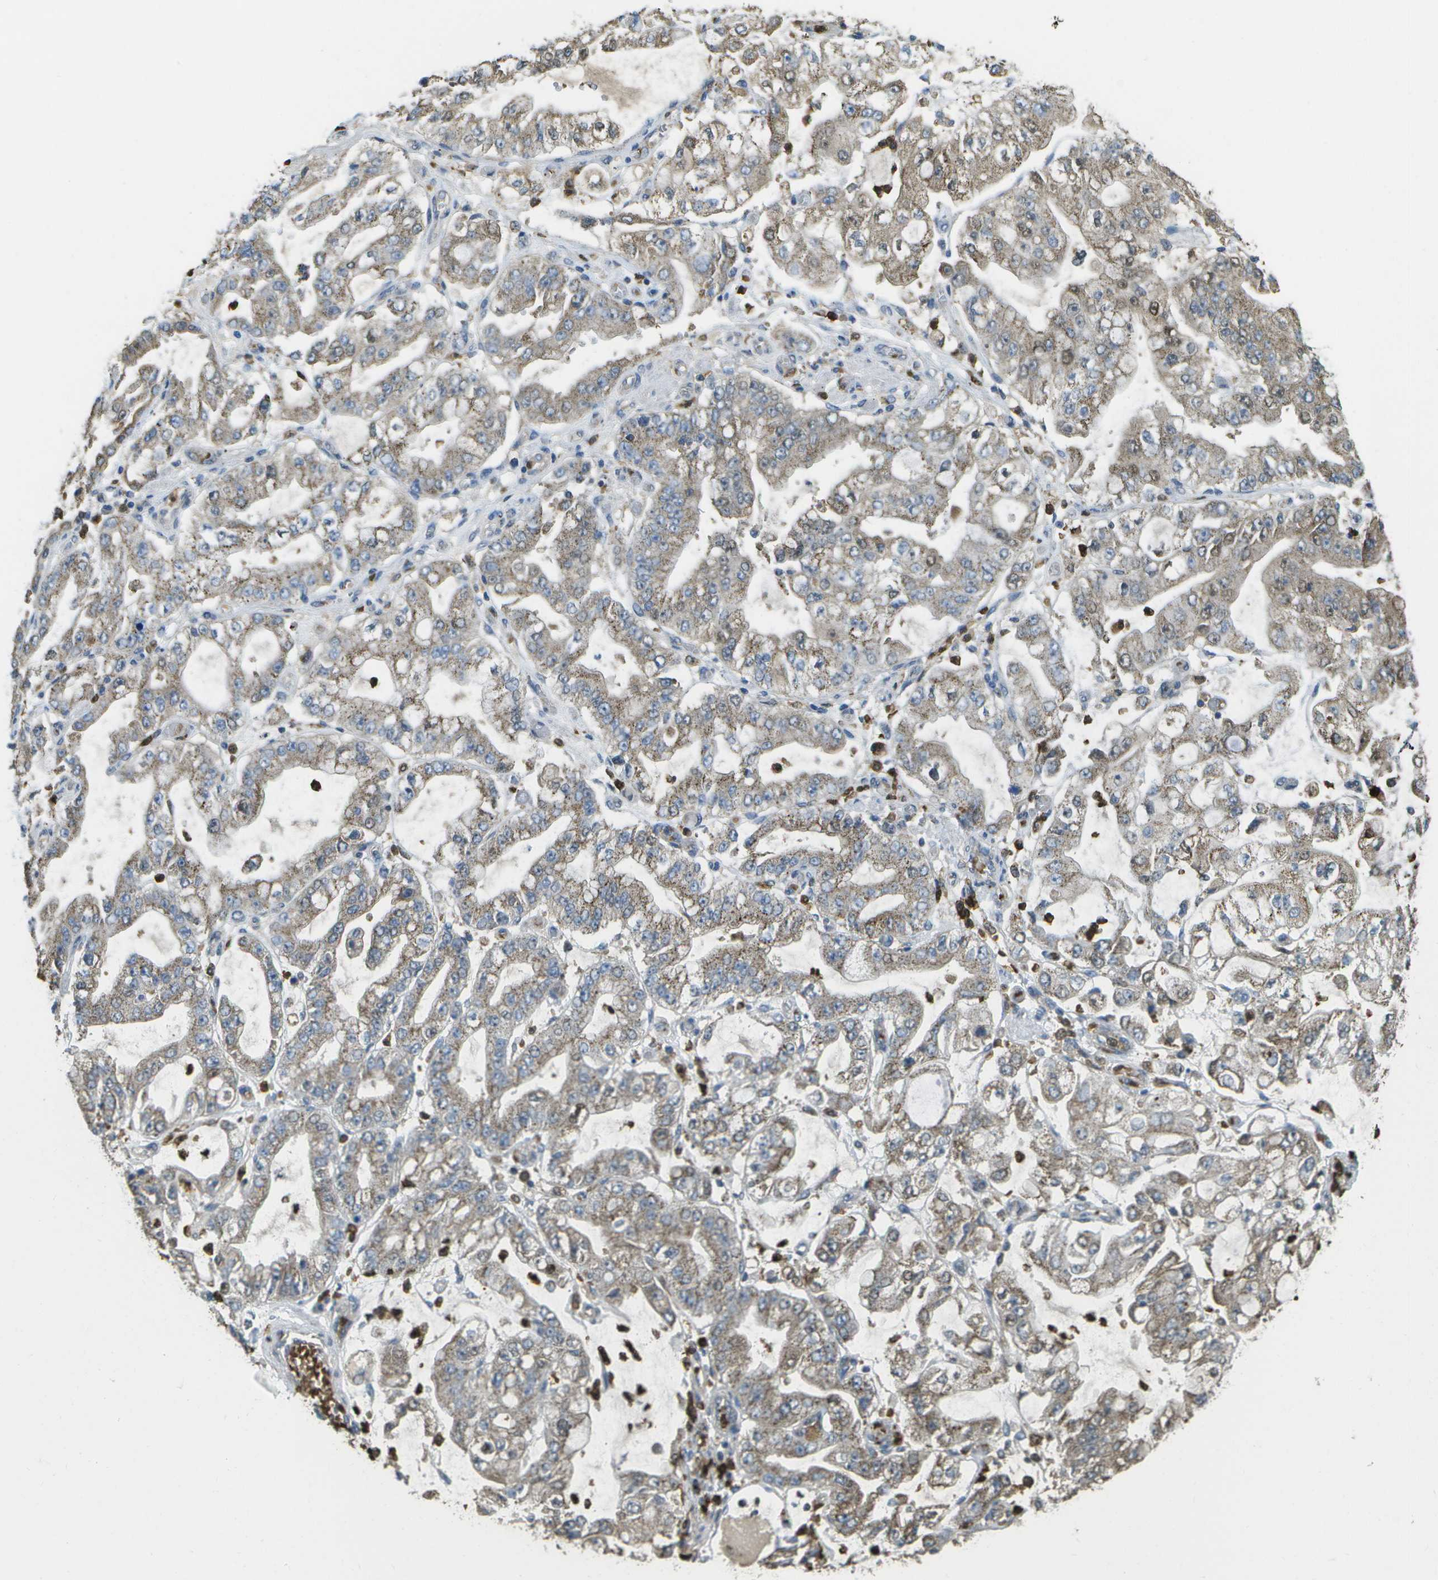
{"staining": {"intensity": "weak", "quantity": ">75%", "location": "cytoplasmic/membranous"}, "tissue": "stomach cancer", "cell_type": "Tumor cells", "image_type": "cancer", "snomed": [{"axis": "morphology", "description": "Adenocarcinoma, NOS"}, {"axis": "topography", "description": "Stomach"}], "caption": "A low amount of weak cytoplasmic/membranous staining is identified in approximately >75% of tumor cells in adenocarcinoma (stomach) tissue. (DAB (3,3'-diaminobenzidine) IHC with brightfield microscopy, high magnification).", "gene": "CACHD1", "patient": {"sex": "male", "age": 76}}